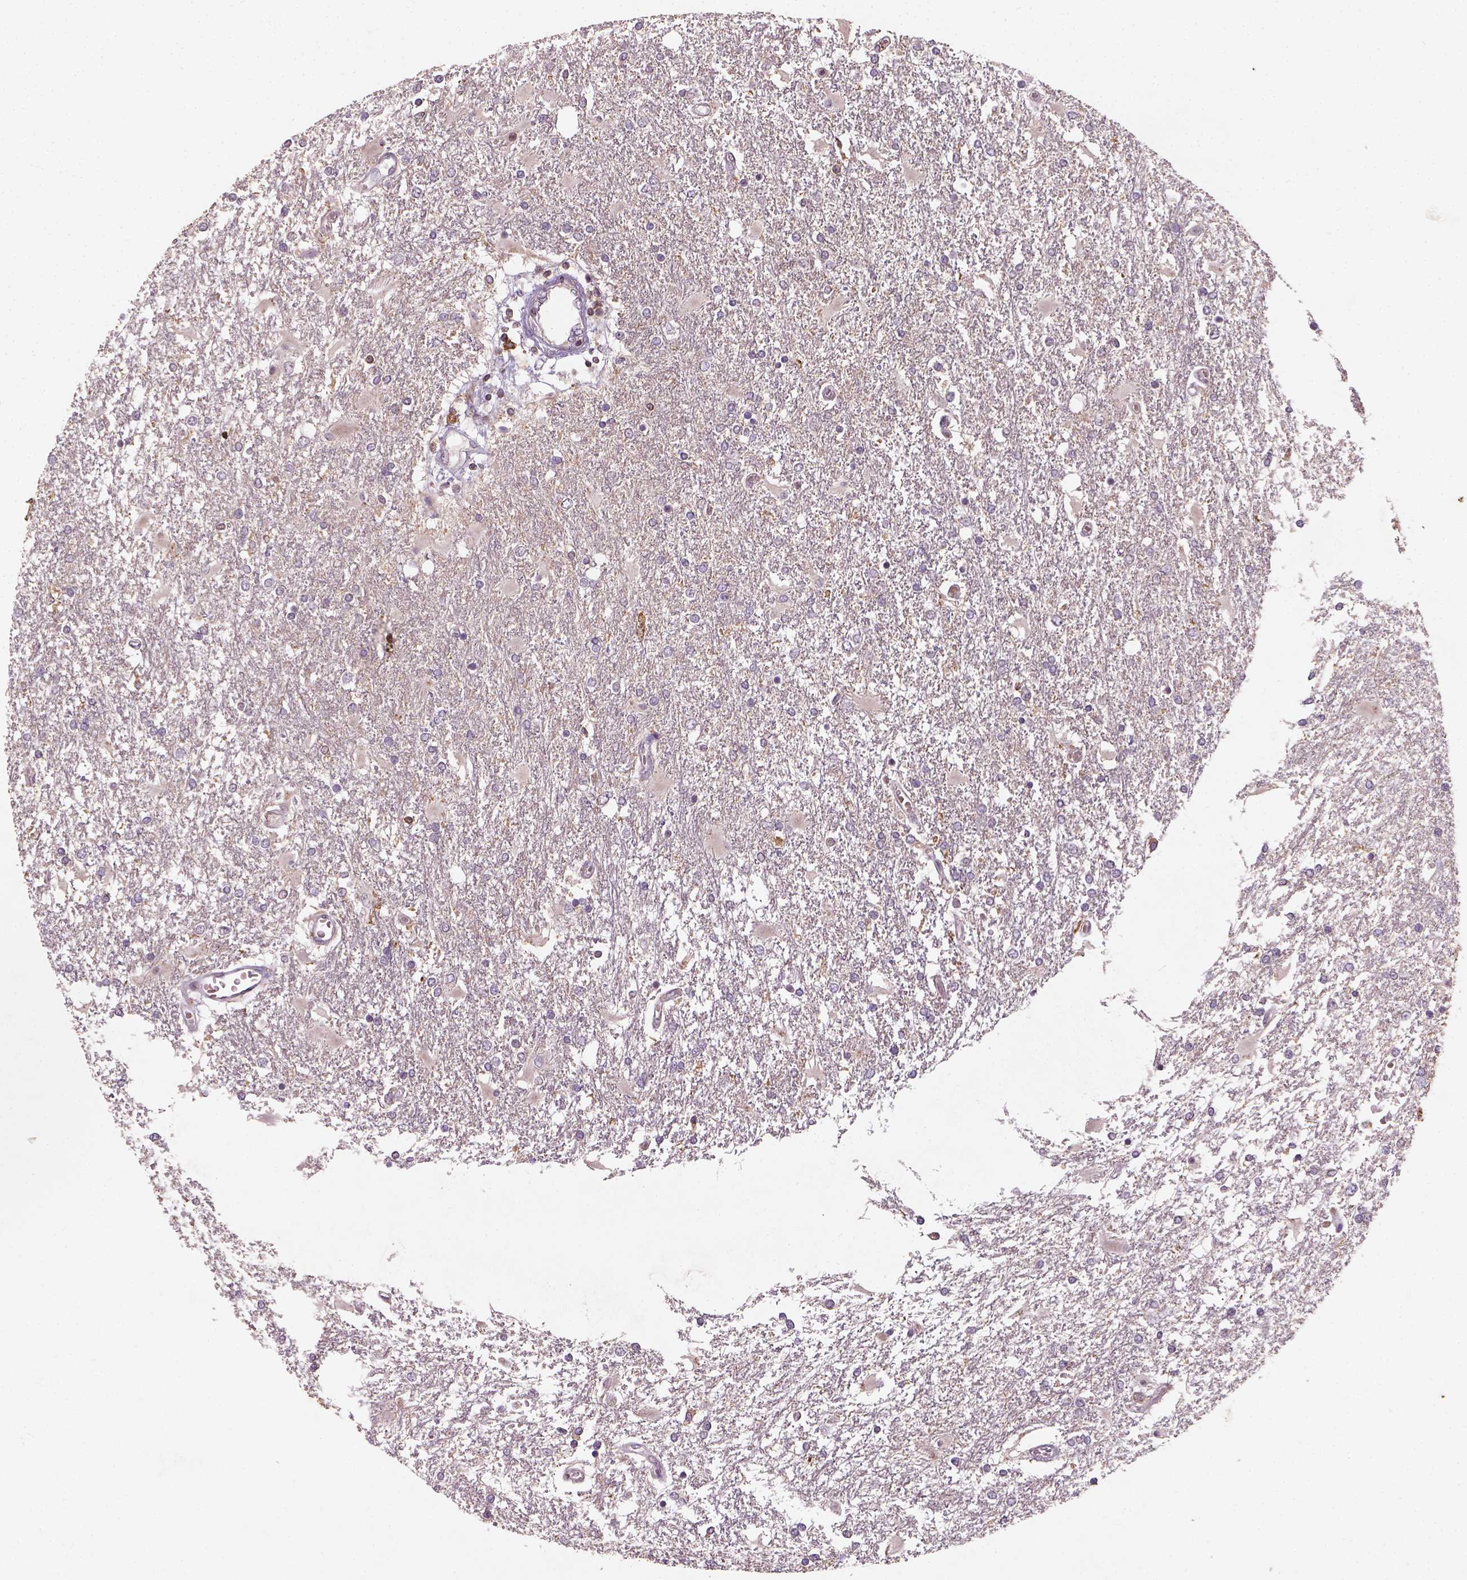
{"staining": {"intensity": "negative", "quantity": "none", "location": "none"}, "tissue": "glioma", "cell_type": "Tumor cells", "image_type": "cancer", "snomed": [{"axis": "morphology", "description": "Glioma, malignant, High grade"}, {"axis": "topography", "description": "Cerebral cortex"}], "caption": "A histopathology image of malignant high-grade glioma stained for a protein demonstrates no brown staining in tumor cells. (DAB (3,3'-diaminobenzidine) IHC, high magnification).", "gene": "CAMKK1", "patient": {"sex": "male", "age": 79}}